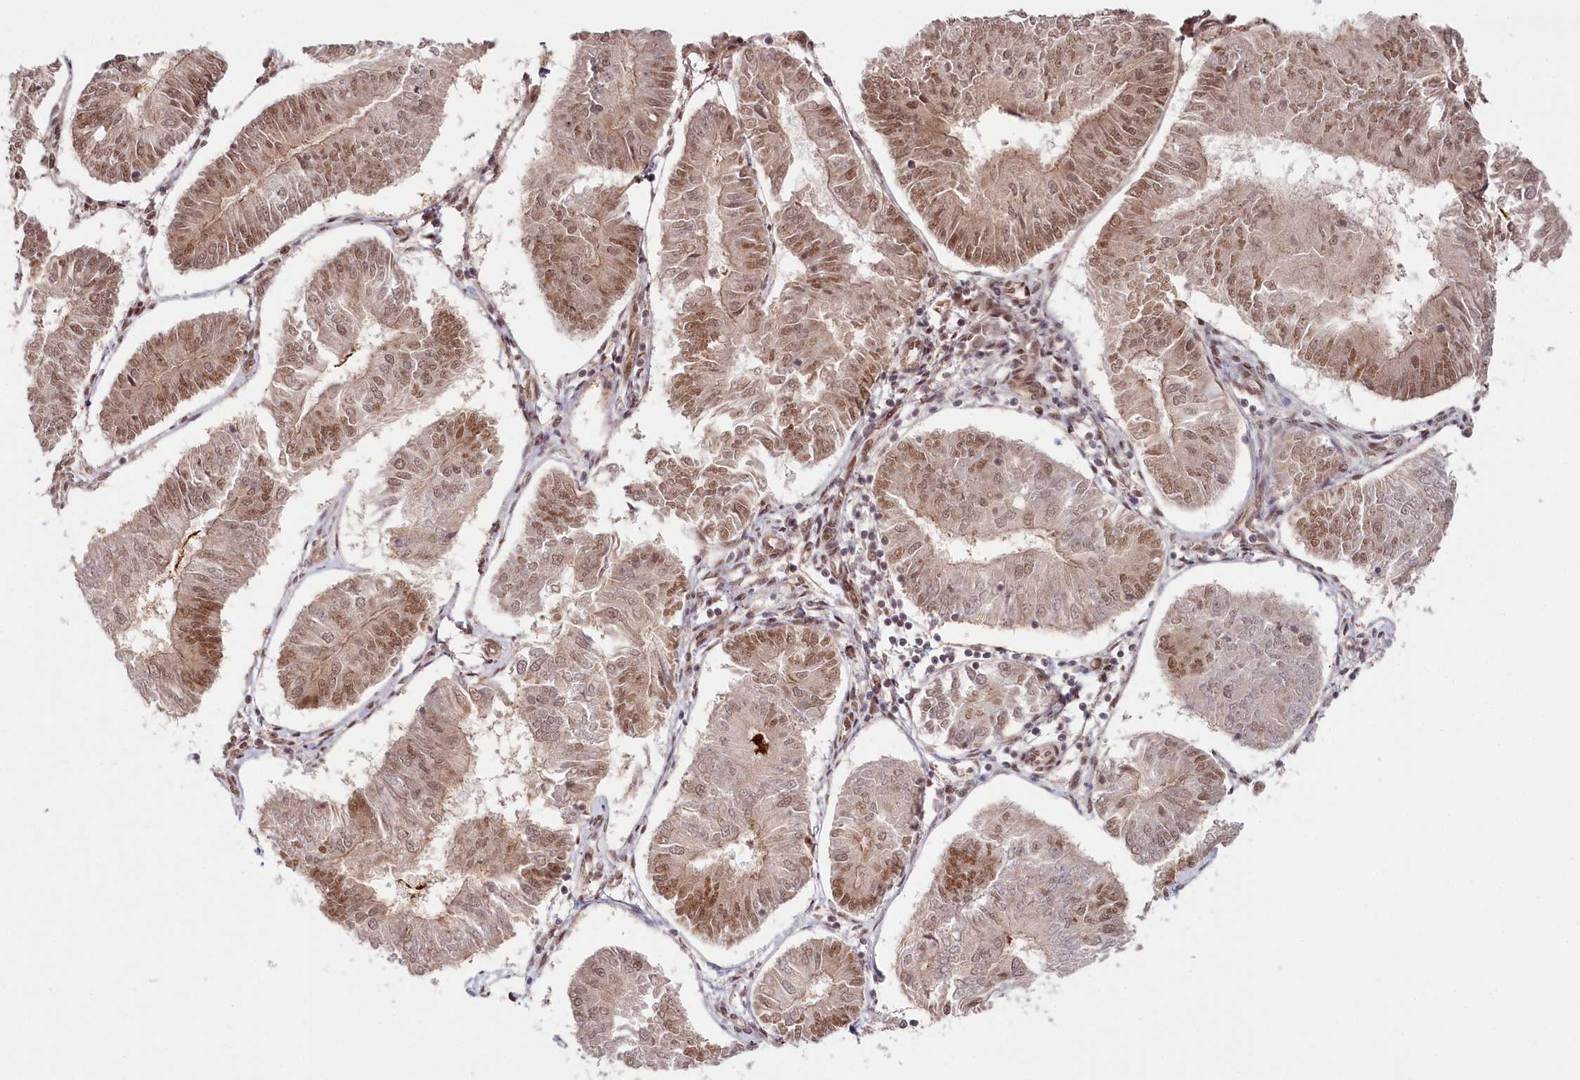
{"staining": {"intensity": "moderate", "quantity": ">75%", "location": "nuclear"}, "tissue": "endometrial cancer", "cell_type": "Tumor cells", "image_type": "cancer", "snomed": [{"axis": "morphology", "description": "Adenocarcinoma, NOS"}, {"axis": "topography", "description": "Endometrium"}], "caption": "This image exhibits immunohistochemistry (IHC) staining of endometrial adenocarcinoma, with medium moderate nuclear staining in about >75% of tumor cells.", "gene": "CCDC65", "patient": {"sex": "female", "age": 58}}